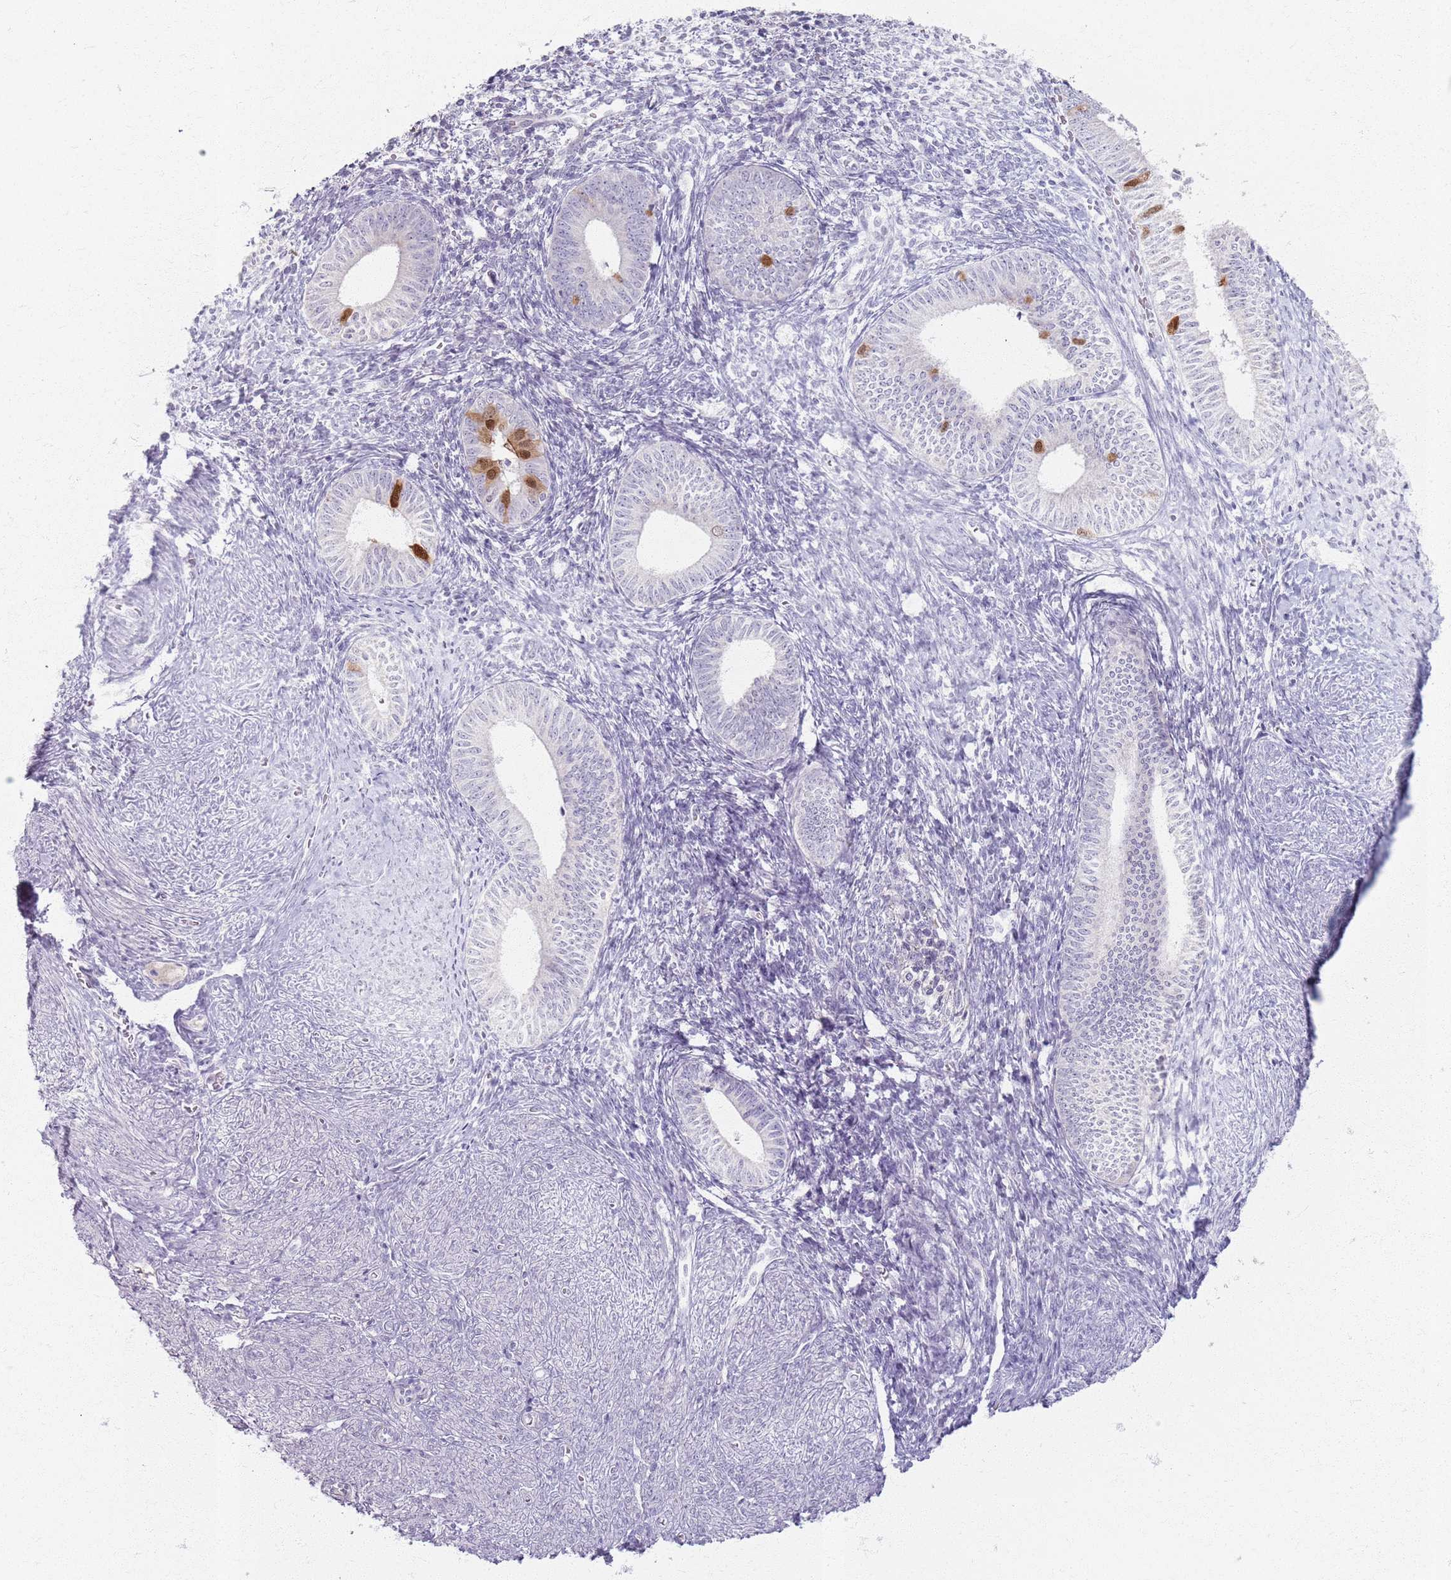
{"staining": {"intensity": "strong", "quantity": "<25%", "location": "cytoplasmic/membranous,nuclear"}, "tissue": "endometrial cancer", "cell_type": "Tumor cells", "image_type": "cancer", "snomed": [{"axis": "morphology", "description": "Adenocarcinoma, NOS"}, {"axis": "topography", "description": "Endometrium"}], "caption": "Immunohistochemical staining of human endometrial cancer shows strong cytoplasmic/membranous and nuclear protein positivity in approximately <25% of tumor cells.", "gene": "CRIPT", "patient": {"sex": "female", "age": 79}}